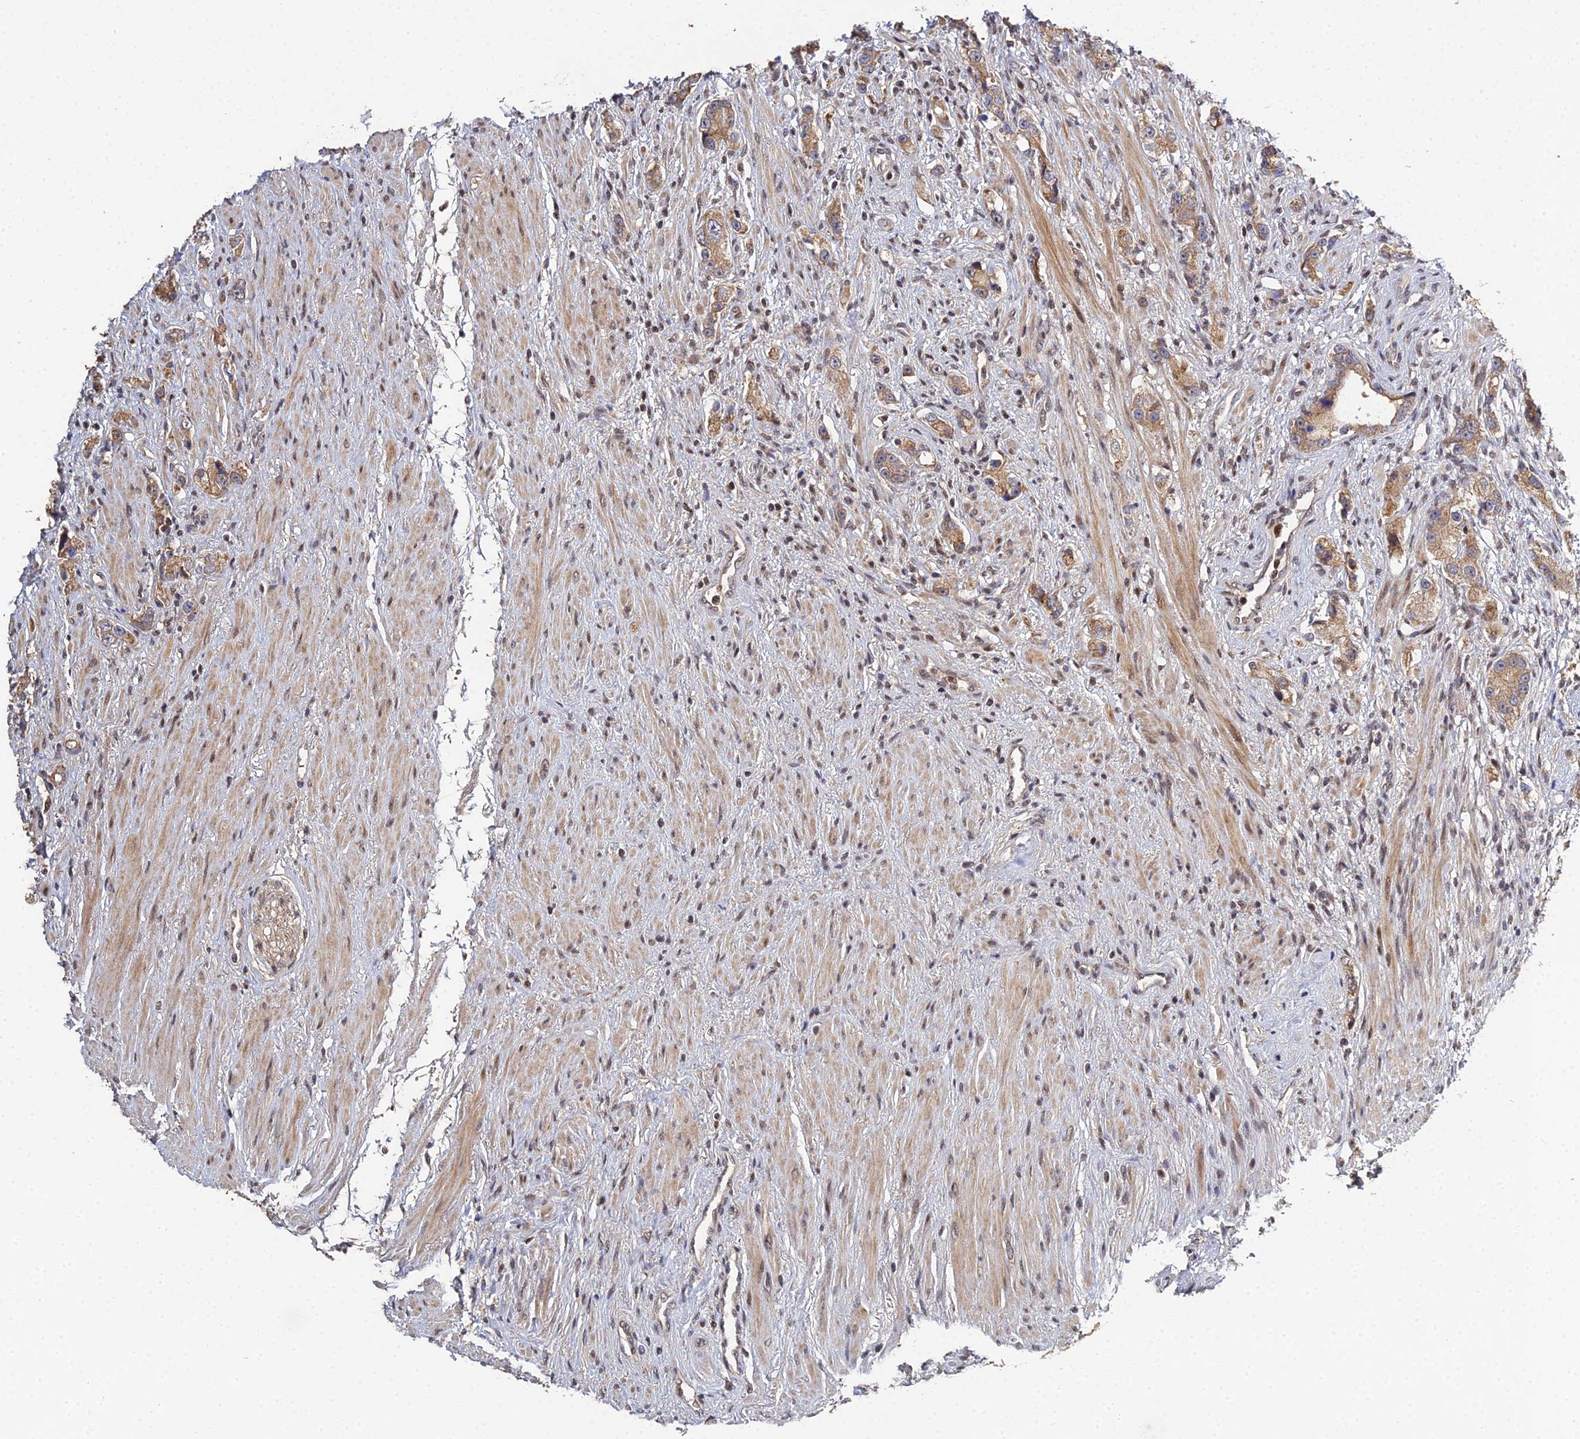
{"staining": {"intensity": "moderate", "quantity": ">75%", "location": "cytoplasmic/membranous"}, "tissue": "prostate cancer", "cell_type": "Tumor cells", "image_type": "cancer", "snomed": [{"axis": "morphology", "description": "Adenocarcinoma, High grade"}, {"axis": "topography", "description": "Prostate"}], "caption": "Protein staining of adenocarcinoma (high-grade) (prostate) tissue demonstrates moderate cytoplasmic/membranous expression in approximately >75% of tumor cells.", "gene": "ERCC5", "patient": {"sex": "male", "age": 63}}